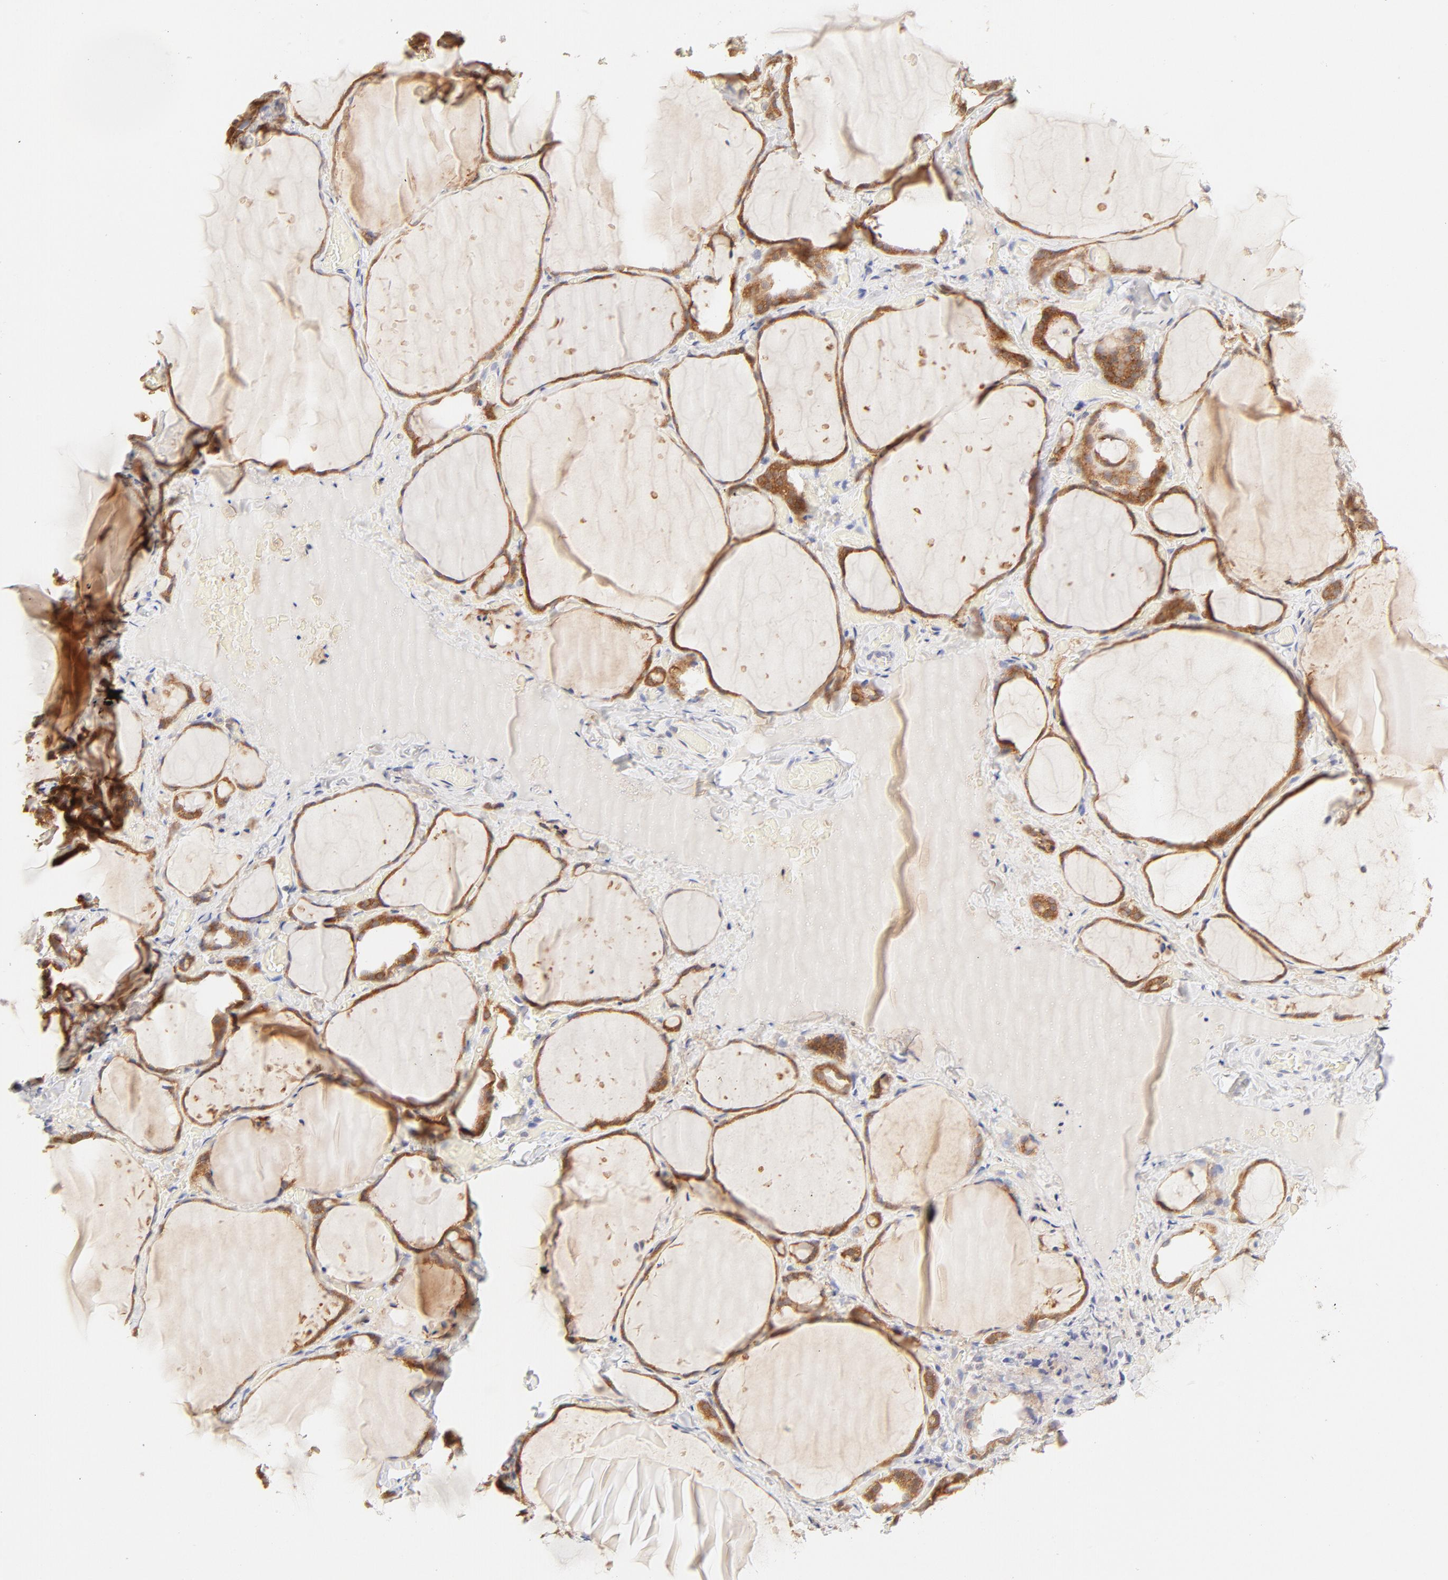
{"staining": {"intensity": "moderate", "quantity": ">75%", "location": "cytoplasmic/membranous"}, "tissue": "thyroid gland", "cell_type": "Glandular cells", "image_type": "normal", "snomed": [{"axis": "morphology", "description": "Normal tissue, NOS"}, {"axis": "topography", "description": "Thyroid gland"}], "caption": "IHC image of normal human thyroid gland stained for a protein (brown), which exhibits medium levels of moderate cytoplasmic/membranous positivity in about >75% of glandular cells.", "gene": "RPS6KA1", "patient": {"sex": "female", "age": 22}}